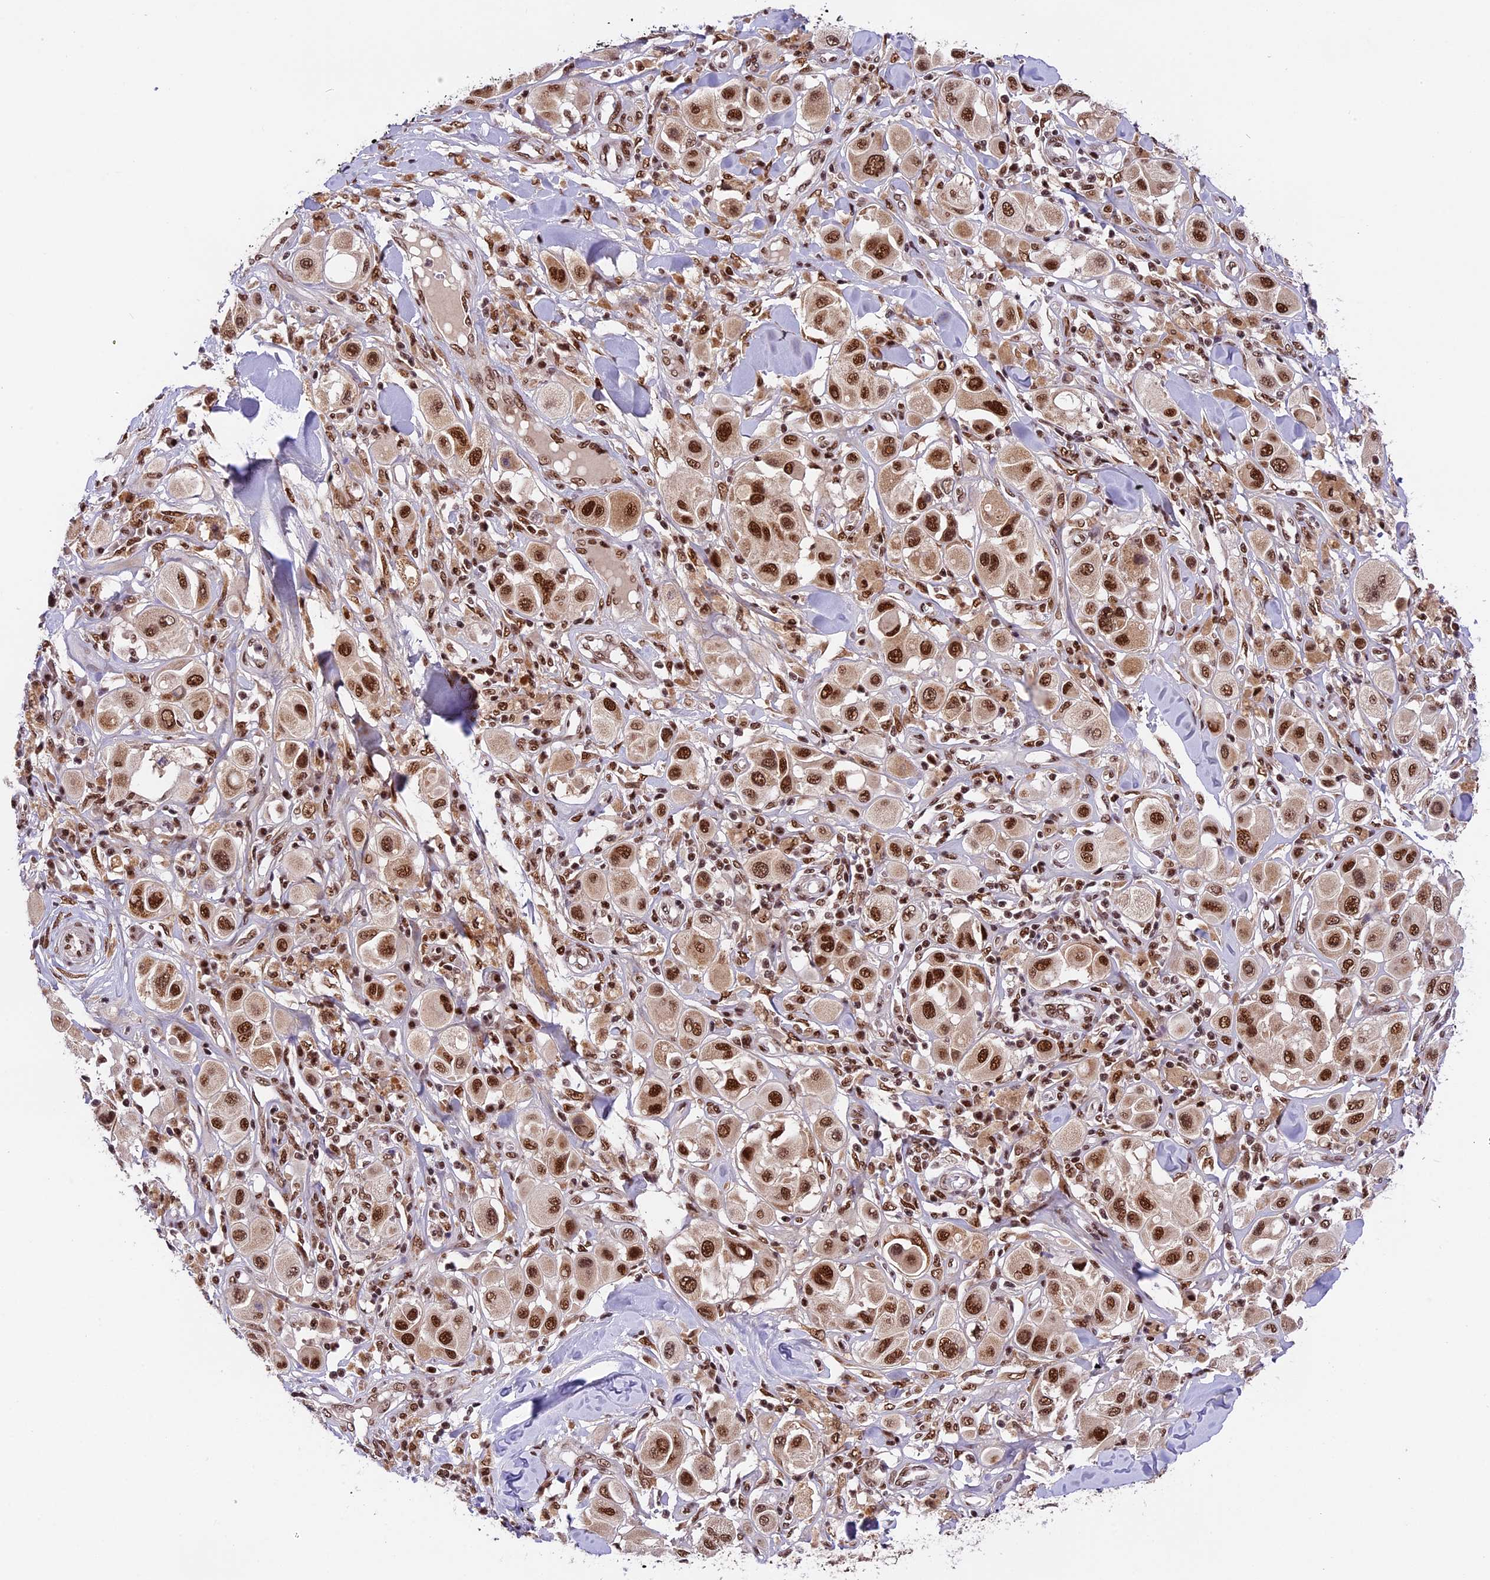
{"staining": {"intensity": "strong", "quantity": ">75%", "location": "nuclear"}, "tissue": "melanoma", "cell_type": "Tumor cells", "image_type": "cancer", "snomed": [{"axis": "morphology", "description": "Malignant melanoma, Metastatic site"}, {"axis": "topography", "description": "Skin"}], "caption": "Immunohistochemical staining of malignant melanoma (metastatic site) displays strong nuclear protein staining in approximately >75% of tumor cells. Using DAB (3,3'-diaminobenzidine) (brown) and hematoxylin (blue) stains, captured at high magnification using brightfield microscopy.", "gene": "RAMAC", "patient": {"sex": "male", "age": 41}}